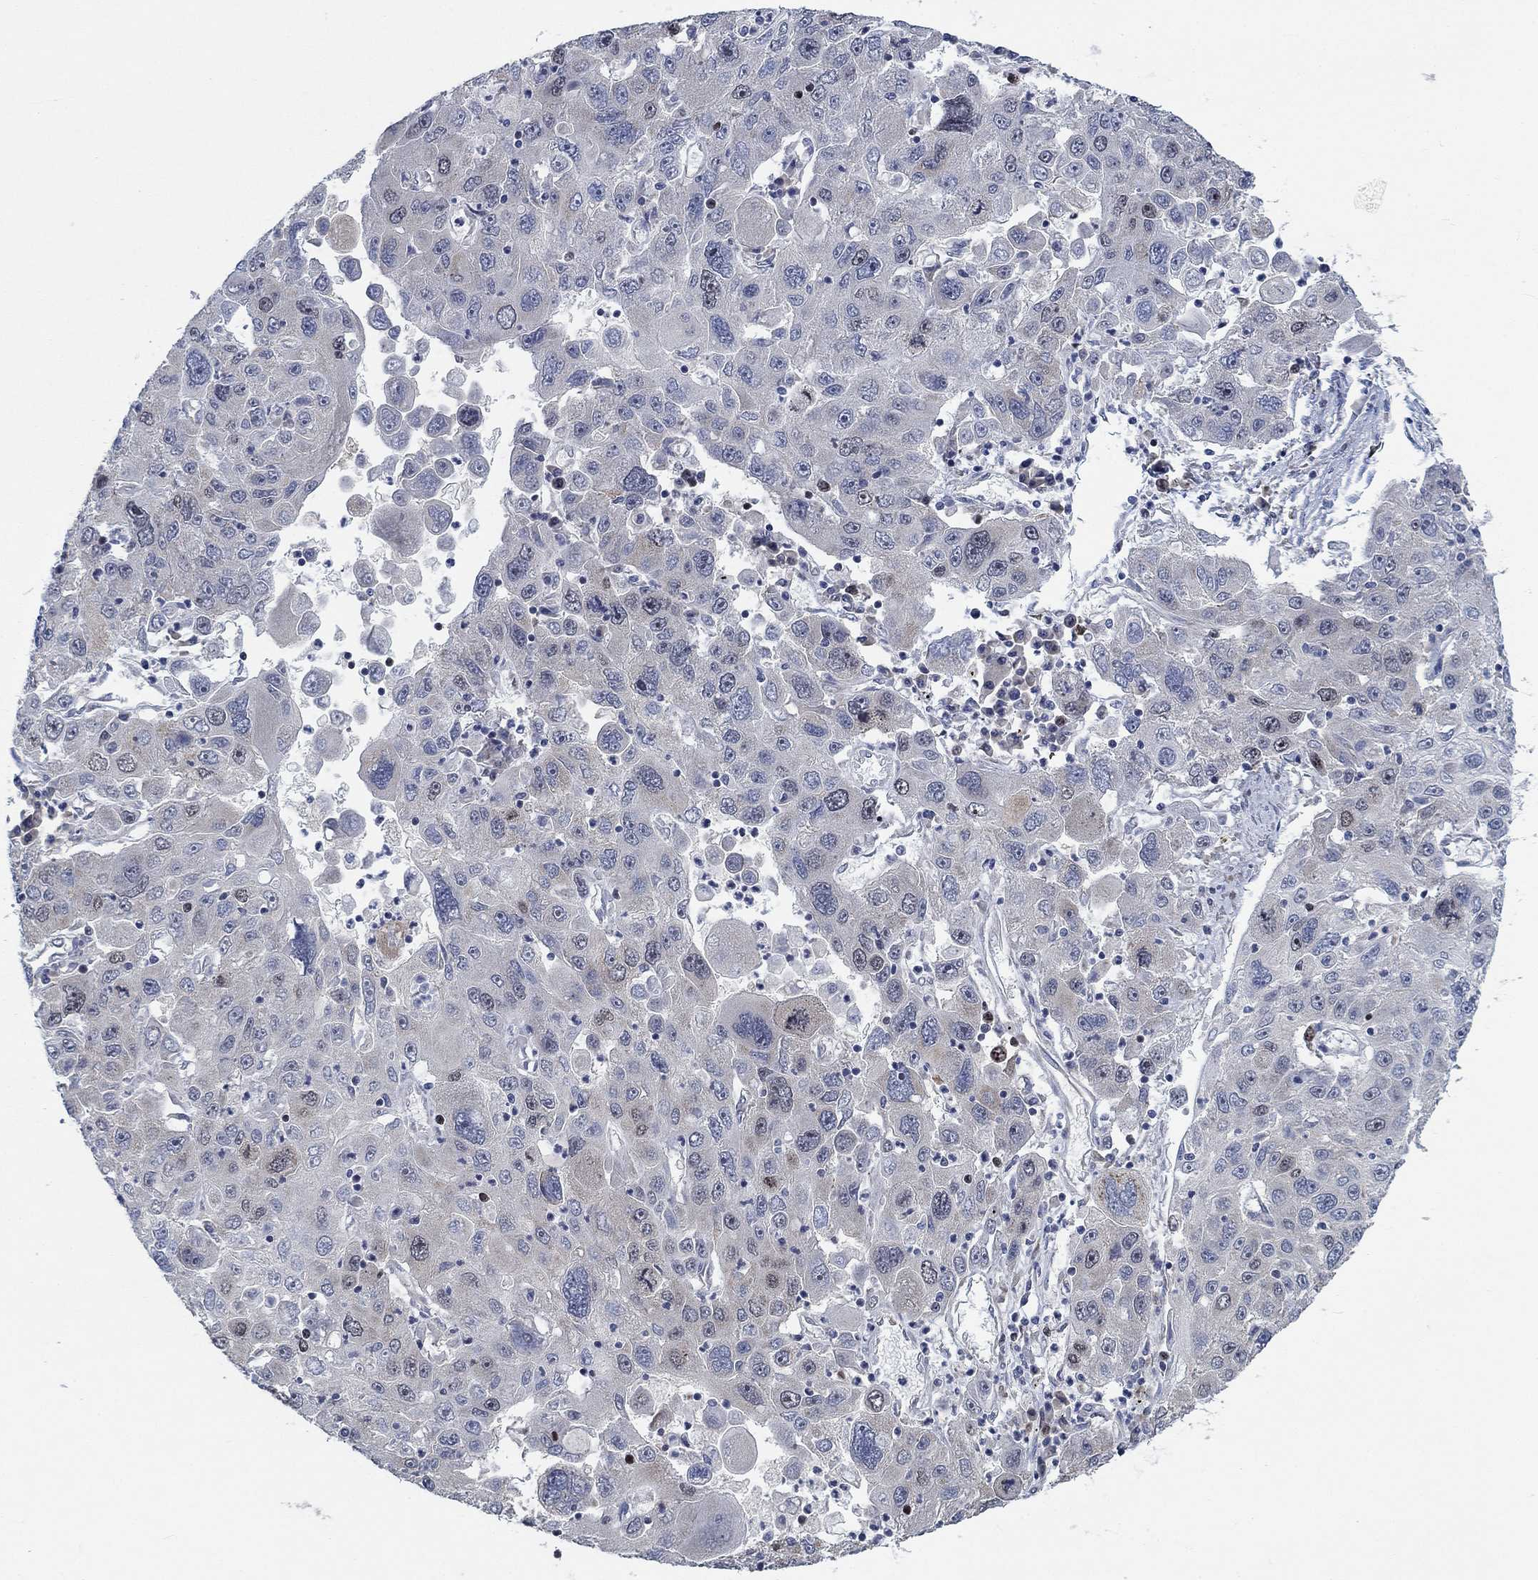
{"staining": {"intensity": "negative", "quantity": "none", "location": "none"}, "tissue": "stomach cancer", "cell_type": "Tumor cells", "image_type": "cancer", "snomed": [{"axis": "morphology", "description": "Adenocarcinoma, NOS"}, {"axis": "topography", "description": "Stomach"}], "caption": "Immunohistochemistry micrograph of neoplastic tissue: human stomach adenocarcinoma stained with DAB (3,3'-diaminobenzidine) exhibits no significant protein positivity in tumor cells. (Immunohistochemistry, brightfield microscopy, high magnification).", "gene": "MMP24", "patient": {"sex": "male", "age": 56}}